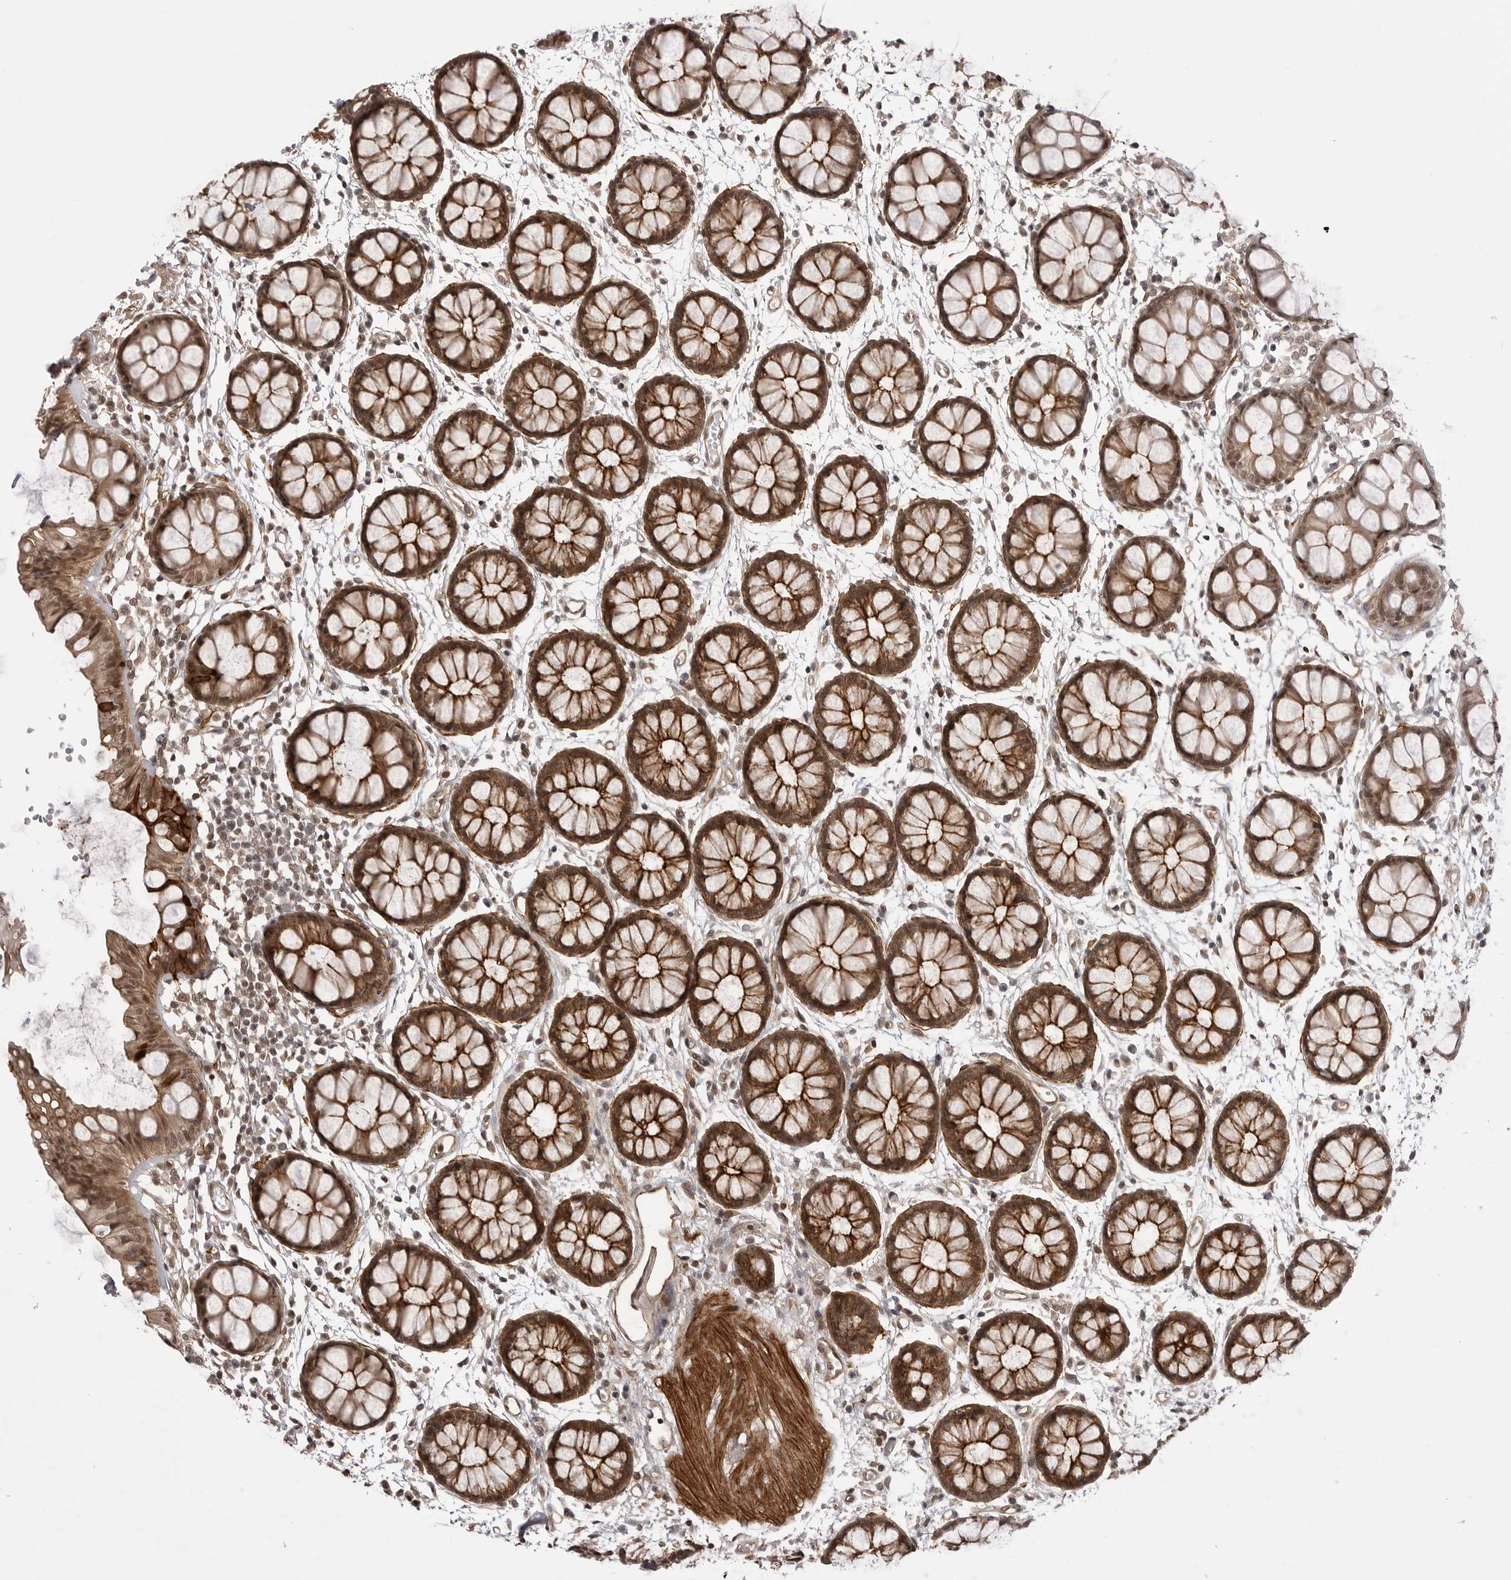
{"staining": {"intensity": "strong", "quantity": "25%-75%", "location": "cytoplasmic/membranous"}, "tissue": "rectum", "cell_type": "Glandular cells", "image_type": "normal", "snomed": [{"axis": "morphology", "description": "Normal tissue, NOS"}, {"axis": "topography", "description": "Rectum"}], "caption": "High-power microscopy captured an immunohistochemistry image of unremarkable rectum, revealing strong cytoplasmic/membranous expression in about 25%-75% of glandular cells. (DAB (3,3'-diaminobenzidine) IHC with brightfield microscopy, high magnification).", "gene": "SORBS1", "patient": {"sex": "female", "age": 66}}